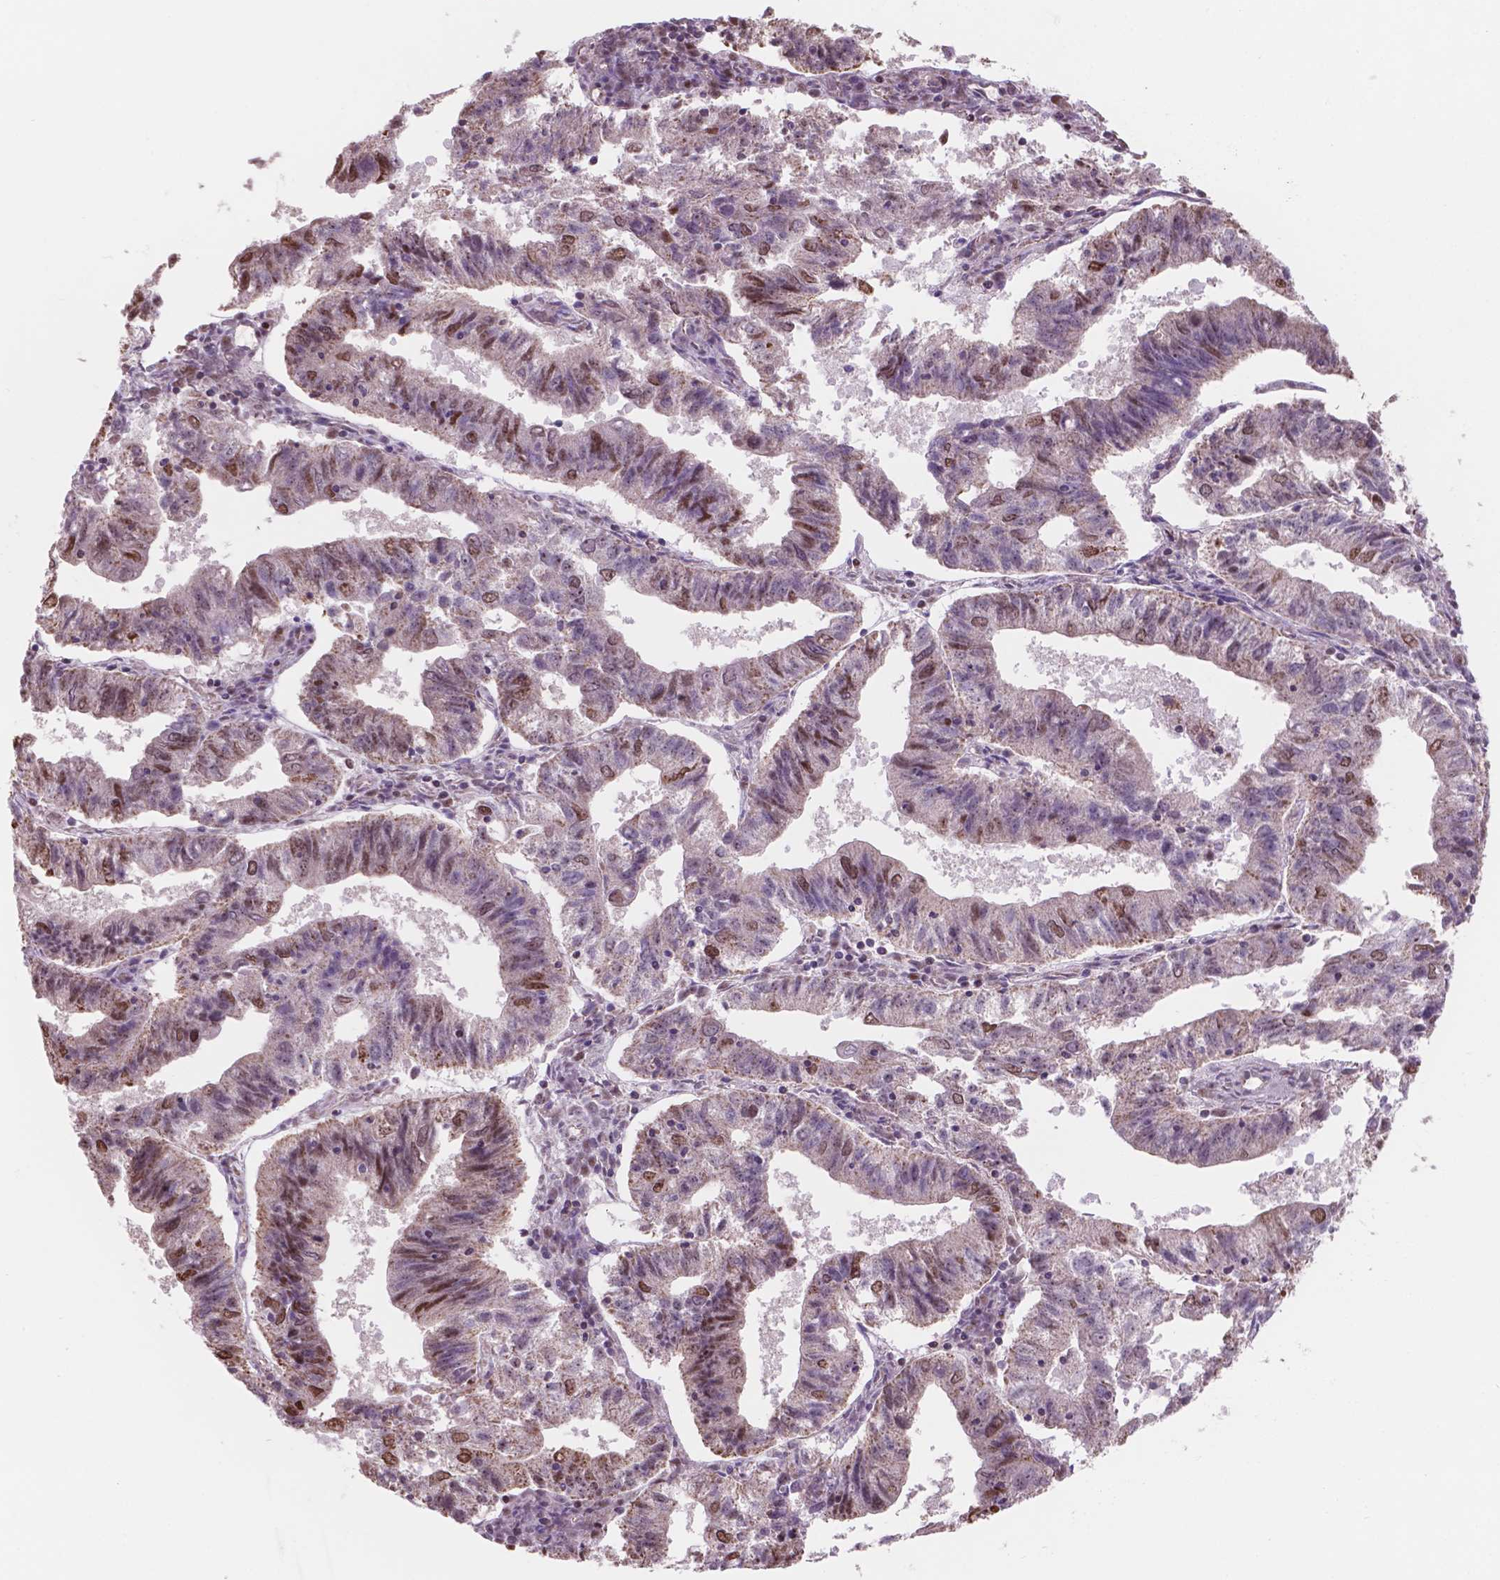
{"staining": {"intensity": "moderate", "quantity": "25%-75%", "location": "nuclear"}, "tissue": "endometrial cancer", "cell_type": "Tumor cells", "image_type": "cancer", "snomed": [{"axis": "morphology", "description": "Adenocarcinoma, NOS"}, {"axis": "topography", "description": "Endometrium"}], "caption": "Immunohistochemistry (IHC) staining of adenocarcinoma (endometrial), which shows medium levels of moderate nuclear positivity in approximately 25%-75% of tumor cells indicating moderate nuclear protein positivity. The staining was performed using DAB (3,3'-diaminobenzidine) (brown) for protein detection and nuclei were counterstained in hematoxylin (blue).", "gene": "NDUFA10", "patient": {"sex": "female", "age": 82}}